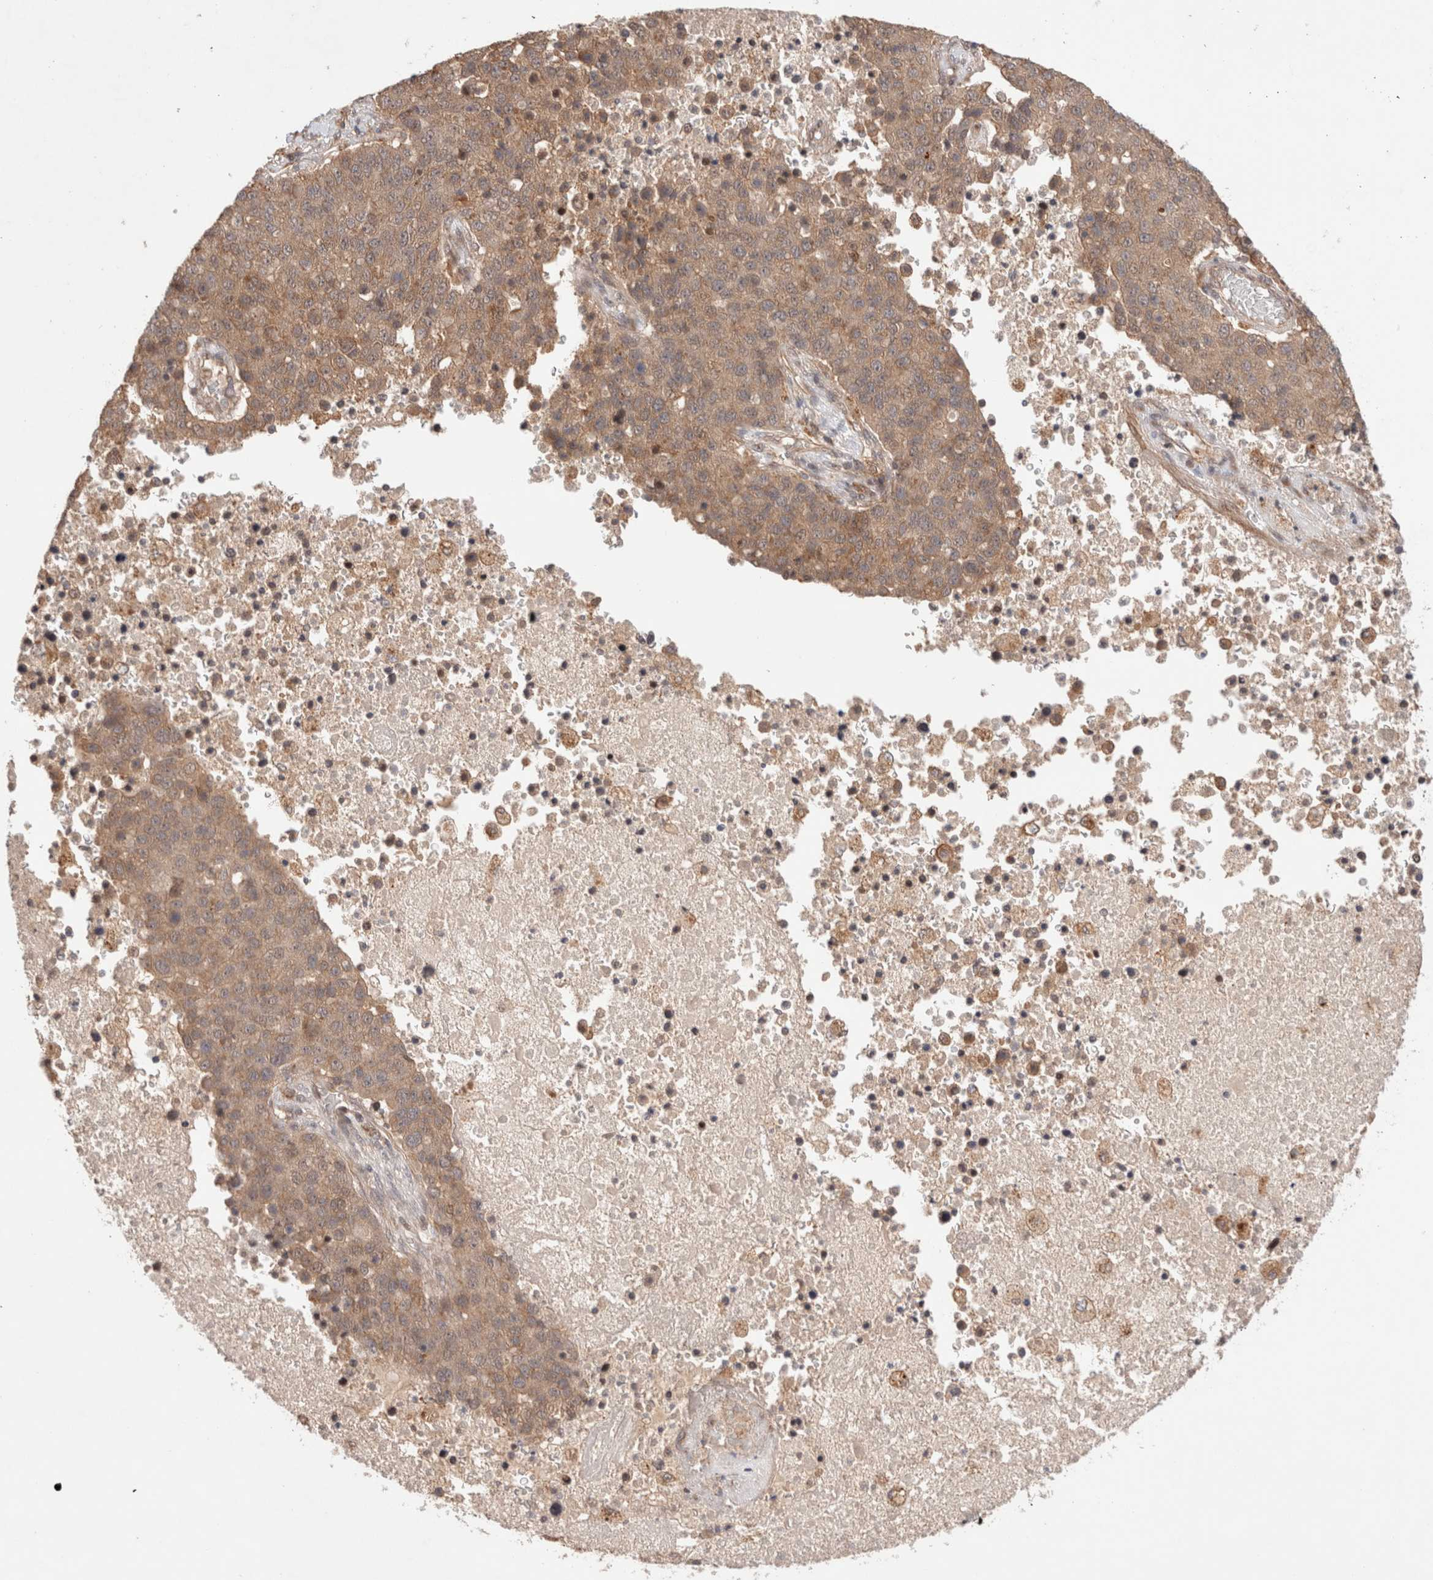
{"staining": {"intensity": "moderate", "quantity": ">75%", "location": "cytoplasmic/membranous"}, "tissue": "pancreatic cancer", "cell_type": "Tumor cells", "image_type": "cancer", "snomed": [{"axis": "morphology", "description": "Adenocarcinoma, NOS"}, {"axis": "topography", "description": "Pancreas"}], "caption": "Immunohistochemical staining of human pancreatic cancer (adenocarcinoma) exhibits medium levels of moderate cytoplasmic/membranous protein positivity in approximately >75% of tumor cells. Nuclei are stained in blue.", "gene": "SIKE1", "patient": {"sex": "female", "age": 61}}